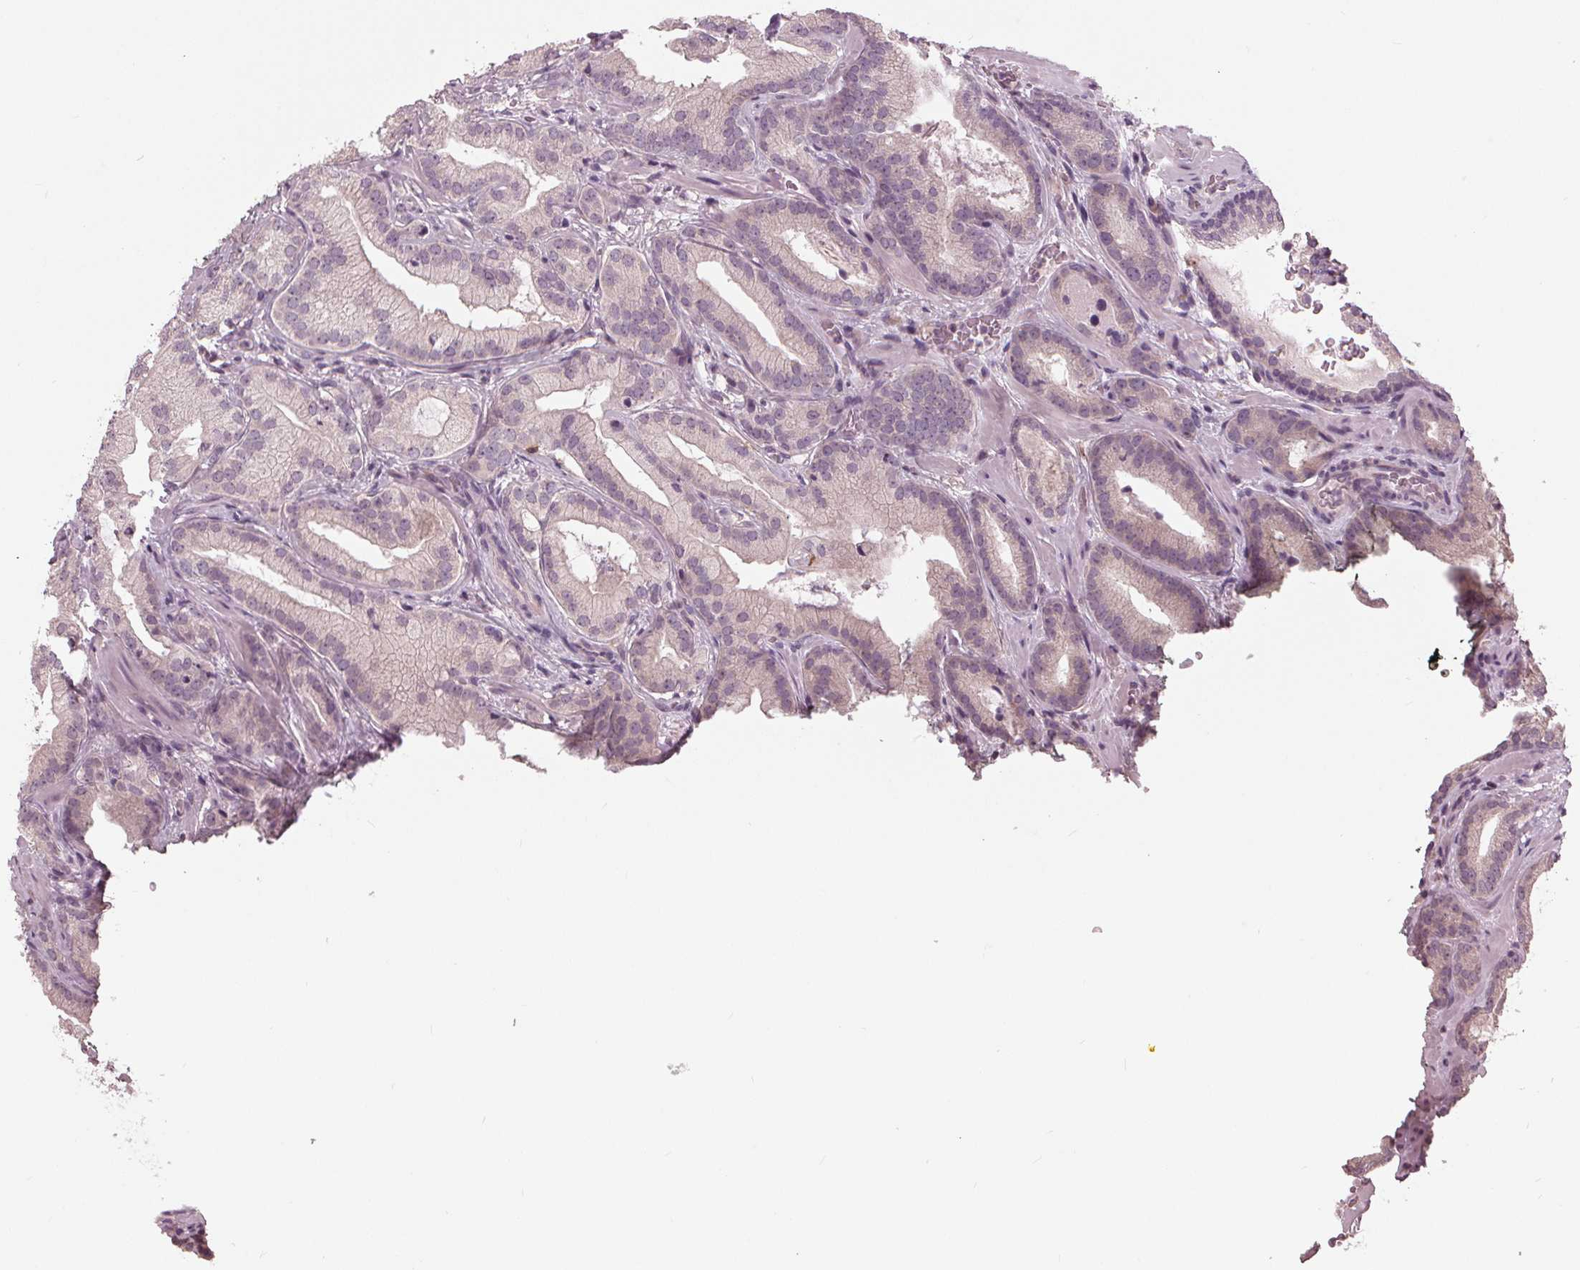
{"staining": {"intensity": "negative", "quantity": "none", "location": "none"}, "tissue": "prostate cancer", "cell_type": "Tumor cells", "image_type": "cancer", "snomed": [{"axis": "morphology", "description": "Adenocarcinoma, Low grade"}, {"axis": "topography", "description": "Prostate"}], "caption": "Prostate adenocarcinoma (low-grade) stained for a protein using IHC demonstrates no staining tumor cells.", "gene": "SIGLEC6", "patient": {"sex": "male", "age": 62}}